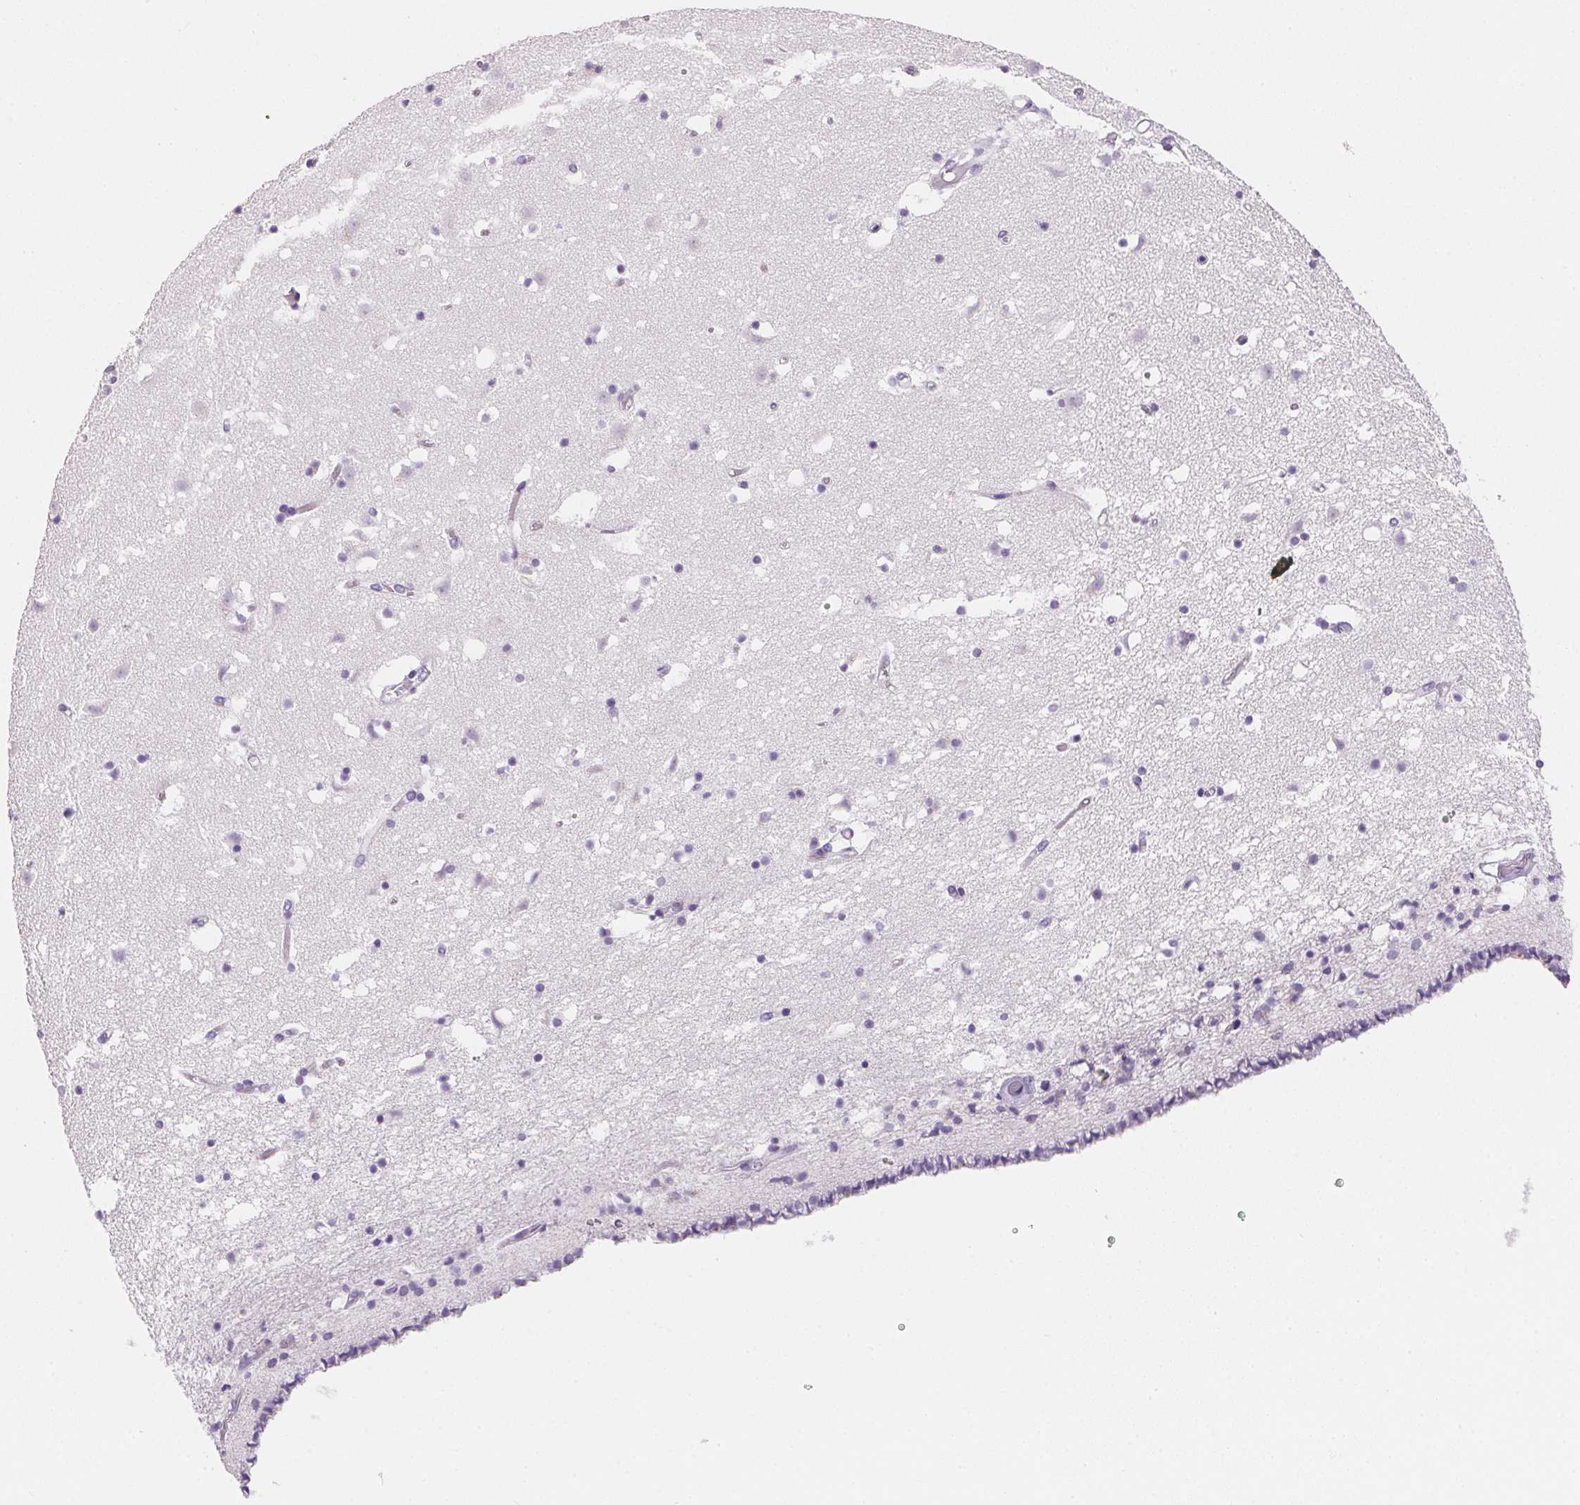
{"staining": {"intensity": "negative", "quantity": "none", "location": "none"}, "tissue": "caudate", "cell_type": "Glial cells", "image_type": "normal", "snomed": [{"axis": "morphology", "description": "Normal tissue, NOS"}, {"axis": "topography", "description": "Lateral ventricle wall"}], "caption": "Immunohistochemistry (IHC) photomicrograph of unremarkable caudate: human caudate stained with DAB (3,3'-diaminobenzidine) displays no significant protein positivity in glial cells.", "gene": "AQP5", "patient": {"sex": "female", "age": 42}}